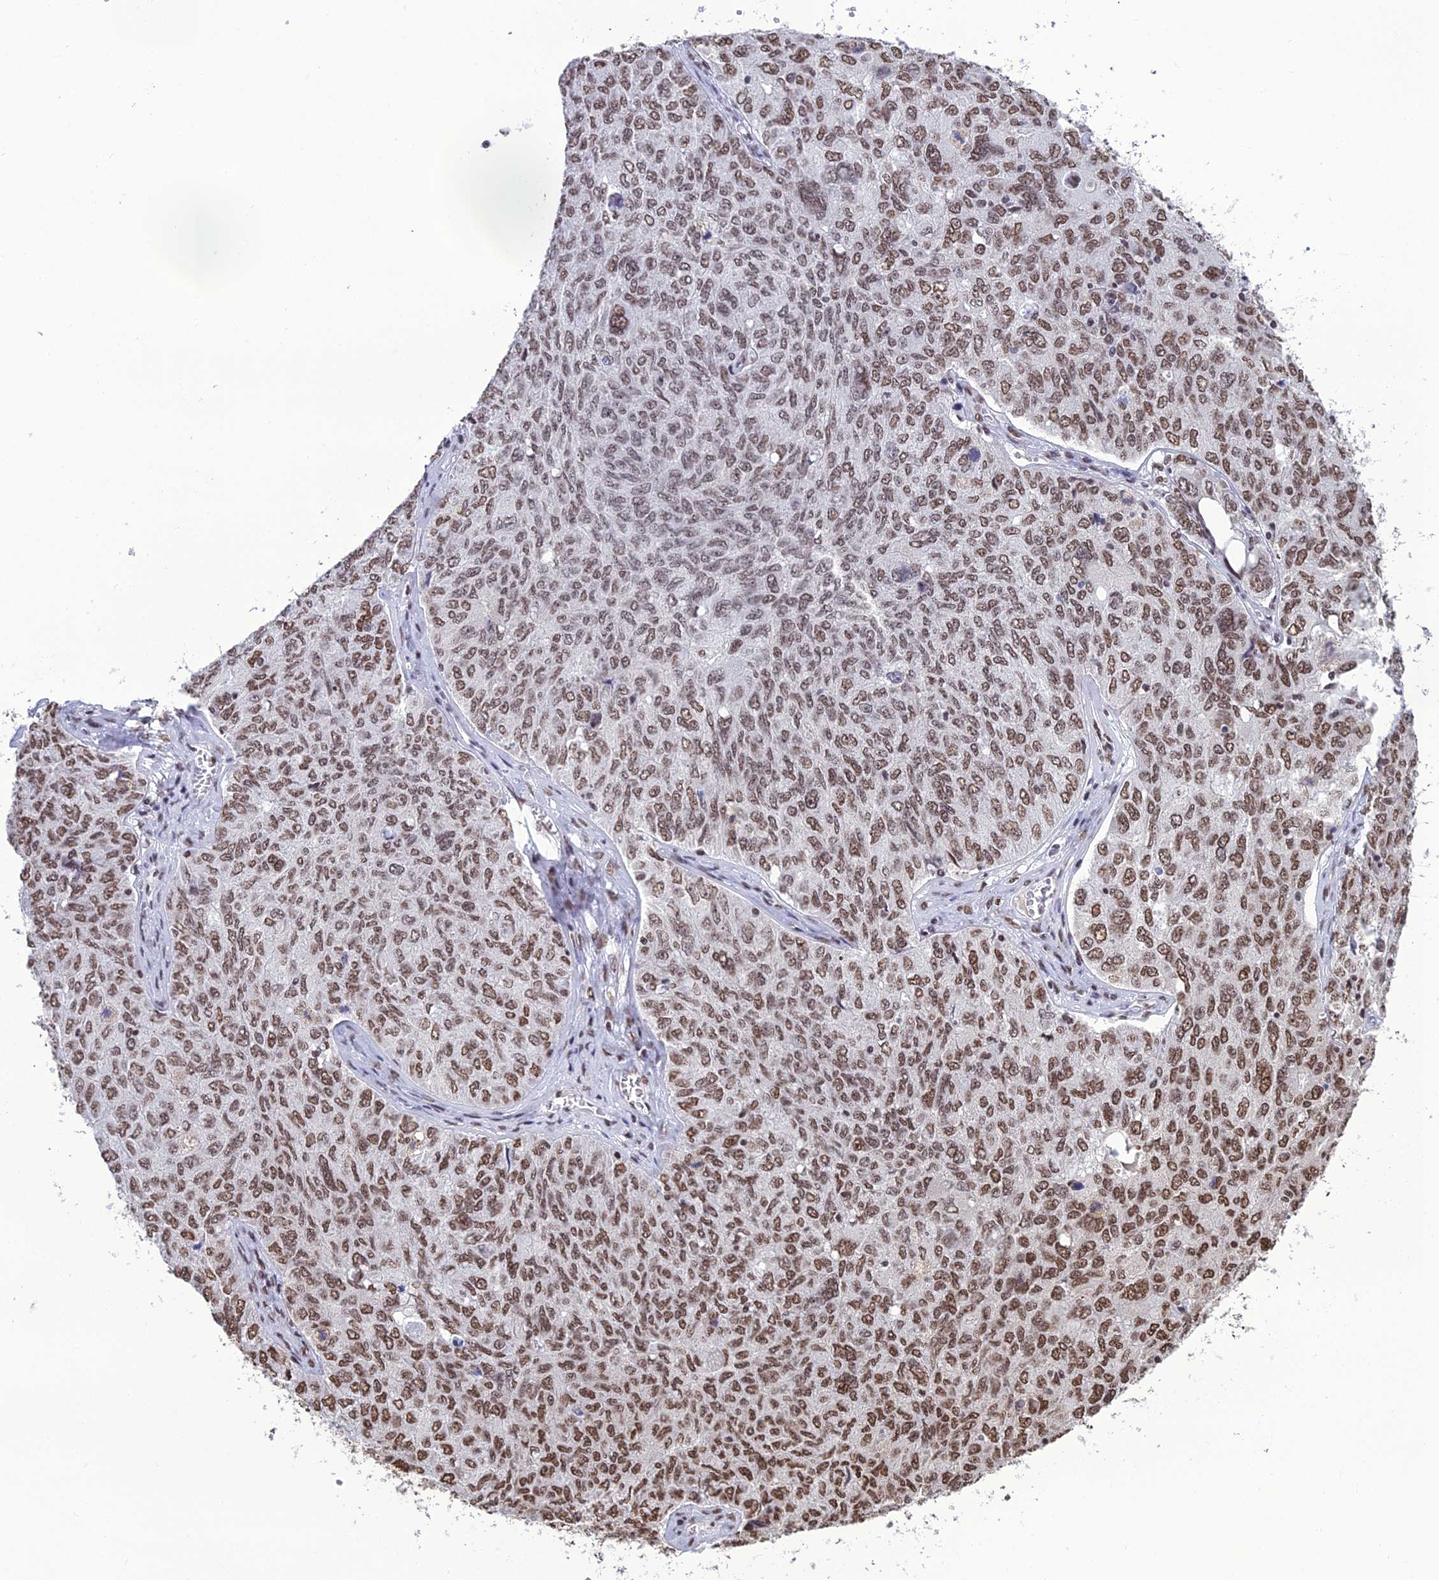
{"staining": {"intensity": "moderate", "quantity": ">75%", "location": "nuclear"}, "tissue": "ovarian cancer", "cell_type": "Tumor cells", "image_type": "cancer", "snomed": [{"axis": "morphology", "description": "Carcinoma, endometroid"}, {"axis": "topography", "description": "Ovary"}], "caption": "Immunohistochemical staining of ovarian cancer (endometroid carcinoma) reveals medium levels of moderate nuclear expression in approximately >75% of tumor cells.", "gene": "PRAMEF12", "patient": {"sex": "female", "age": 62}}